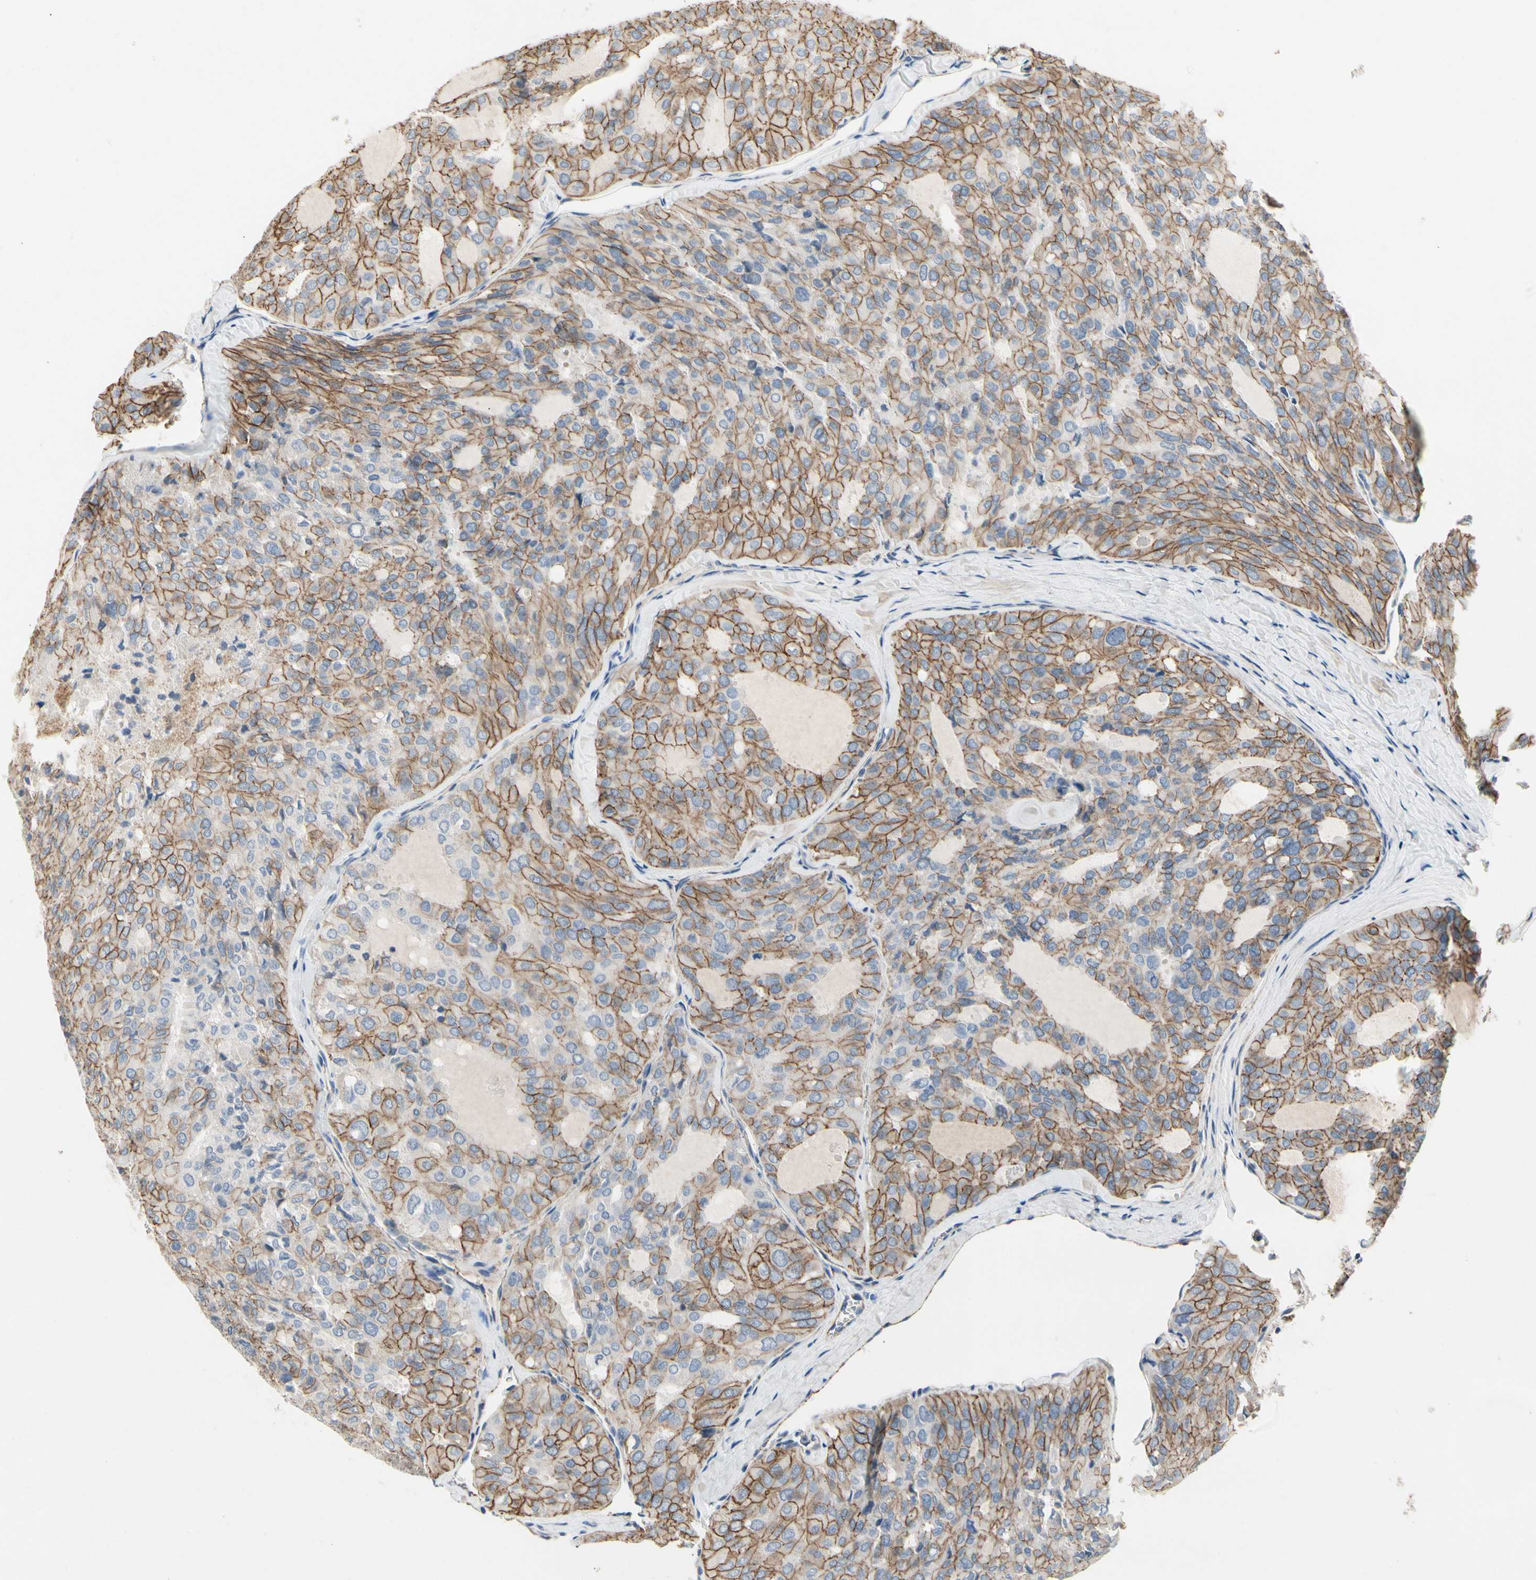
{"staining": {"intensity": "weak", "quantity": "25%-75%", "location": "cytoplasmic/membranous"}, "tissue": "thyroid cancer", "cell_type": "Tumor cells", "image_type": "cancer", "snomed": [{"axis": "morphology", "description": "Follicular adenoma carcinoma, NOS"}, {"axis": "topography", "description": "Thyroid gland"}], "caption": "Approximately 25%-75% of tumor cells in thyroid follicular adenoma carcinoma display weak cytoplasmic/membranous protein positivity as visualized by brown immunohistochemical staining.", "gene": "LGR6", "patient": {"sex": "male", "age": 75}}